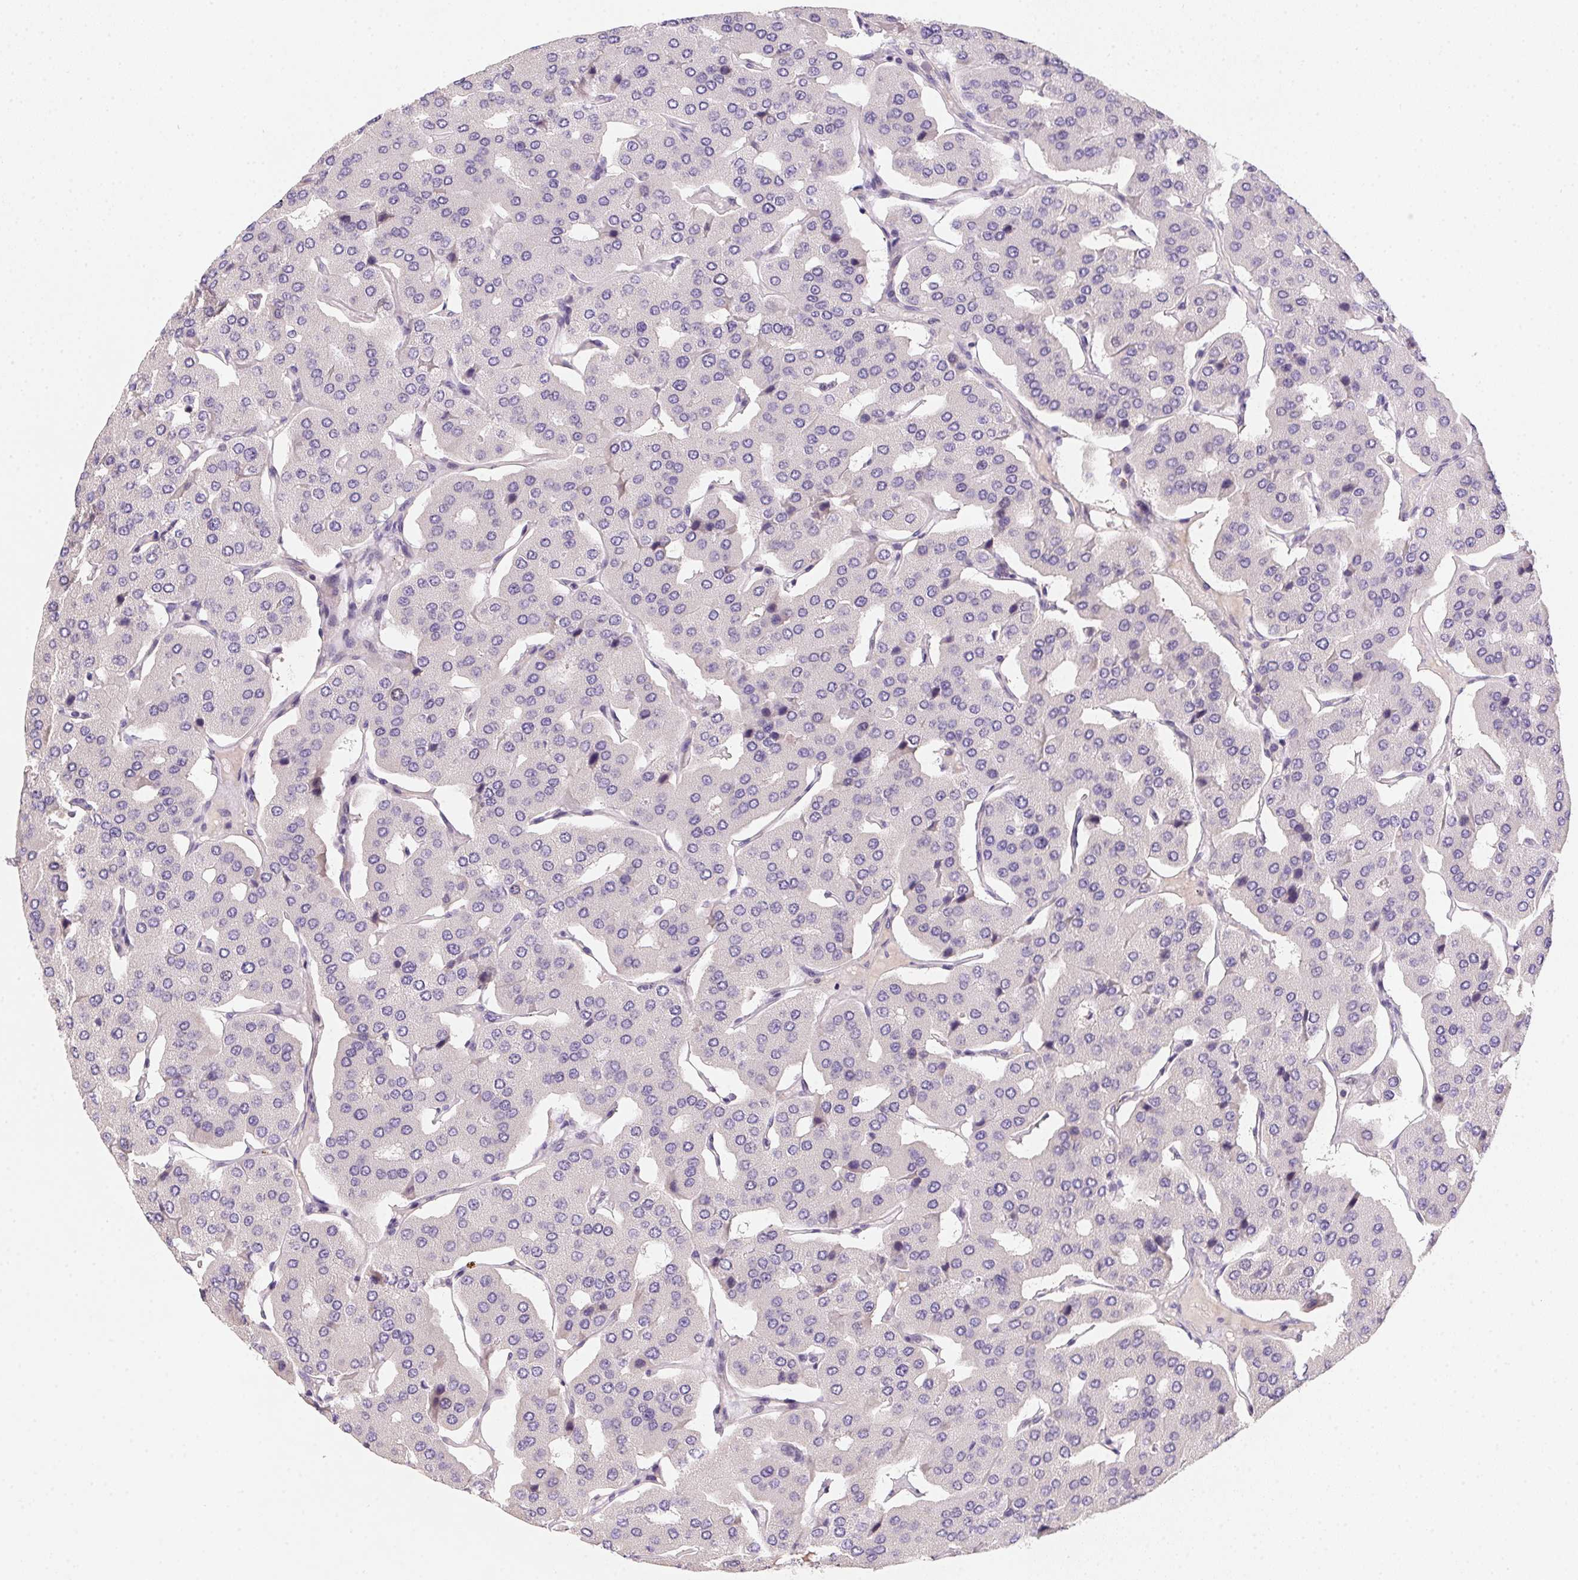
{"staining": {"intensity": "negative", "quantity": "none", "location": "none"}, "tissue": "parathyroid gland", "cell_type": "Glandular cells", "image_type": "normal", "snomed": [{"axis": "morphology", "description": "Normal tissue, NOS"}, {"axis": "morphology", "description": "Adenoma, NOS"}, {"axis": "topography", "description": "Parathyroid gland"}], "caption": "This photomicrograph is of benign parathyroid gland stained with immunohistochemistry (IHC) to label a protein in brown with the nuclei are counter-stained blue. There is no staining in glandular cells.", "gene": "HELLS", "patient": {"sex": "female", "age": 86}}